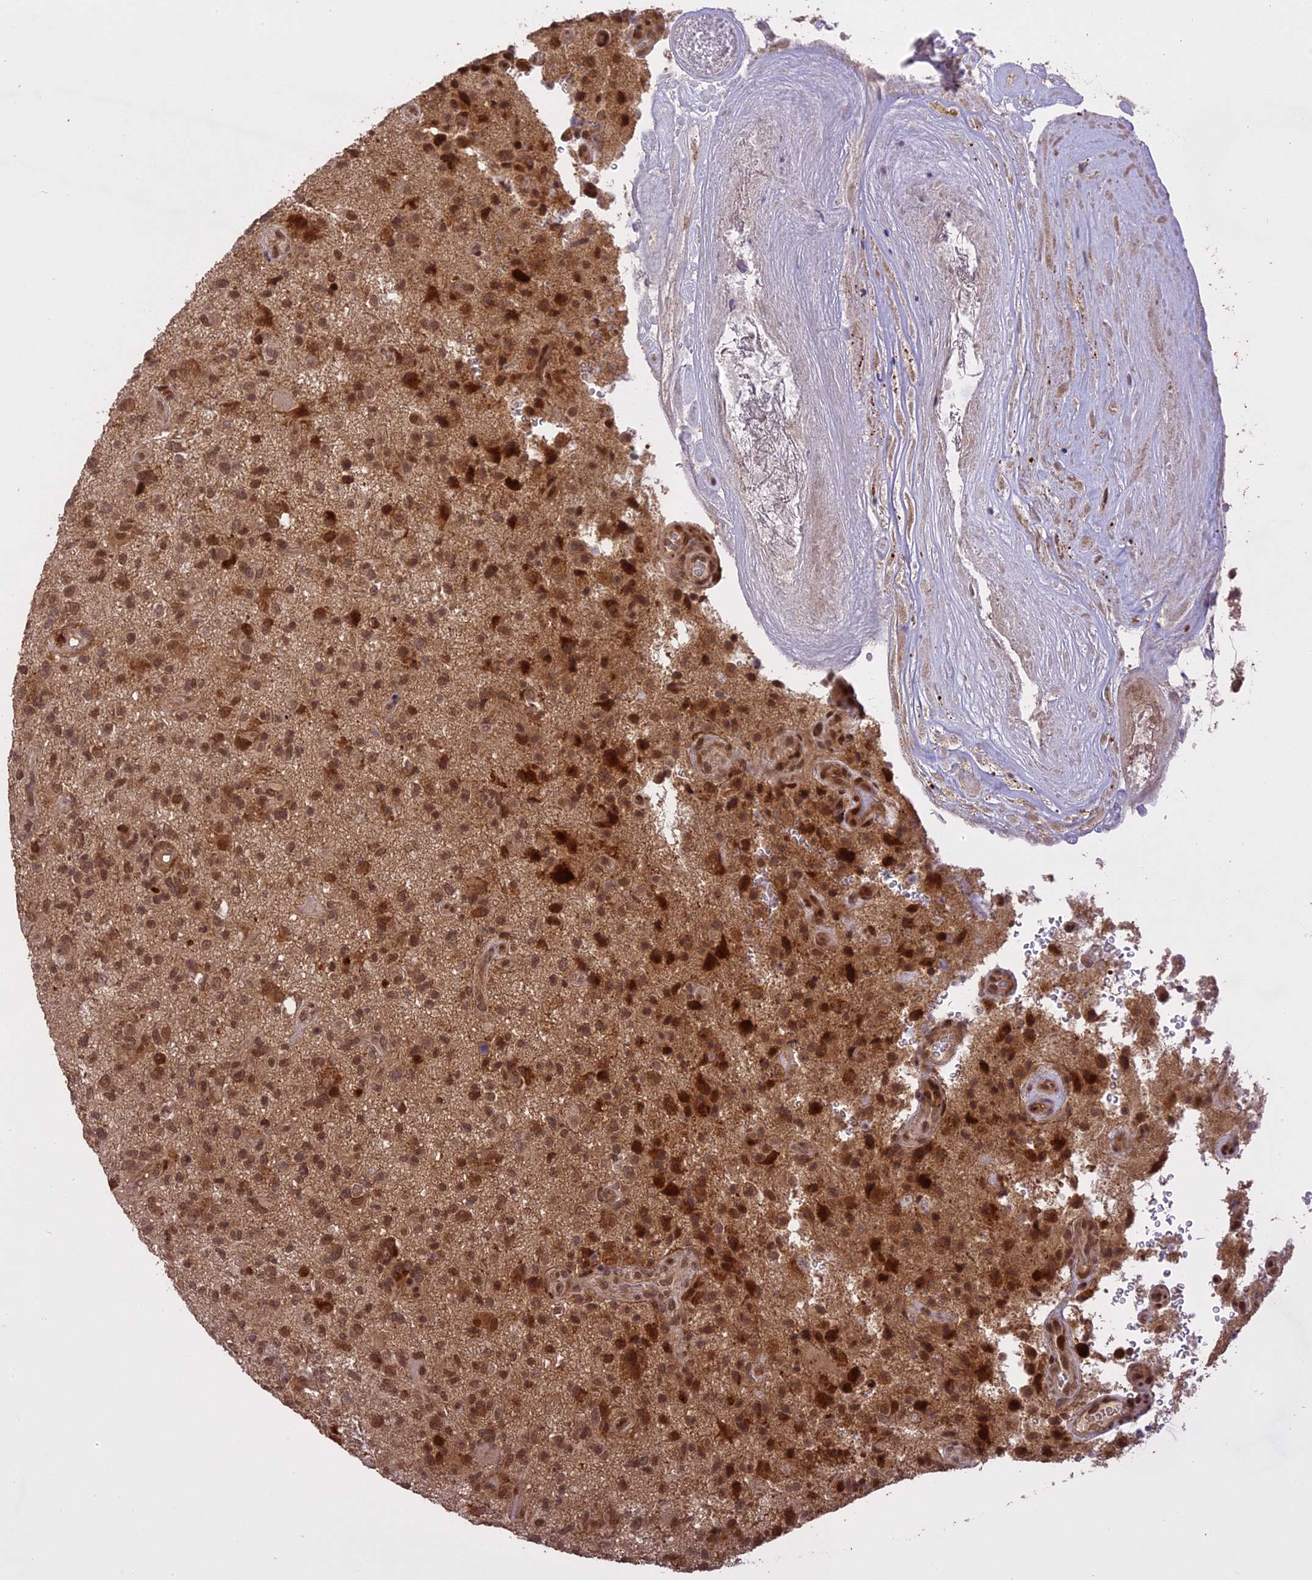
{"staining": {"intensity": "moderate", "quantity": ">75%", "location": "nuclear"}, "tissue": "glioma", "cell_type": "Tumor cells", "image_type": "cancer", "snomed": [{"axis": "morphology", "description": "Glioma, malignant, High grade"}, {"axis": "topography", "description": "Brain"}], "caption": "Protein analysis of glioma tissue demonstrates moderate nuclear positivity in about >75% of tumor cells.", "gene": "PRELID2", "patient": {"sex": "male", "age": 47}}